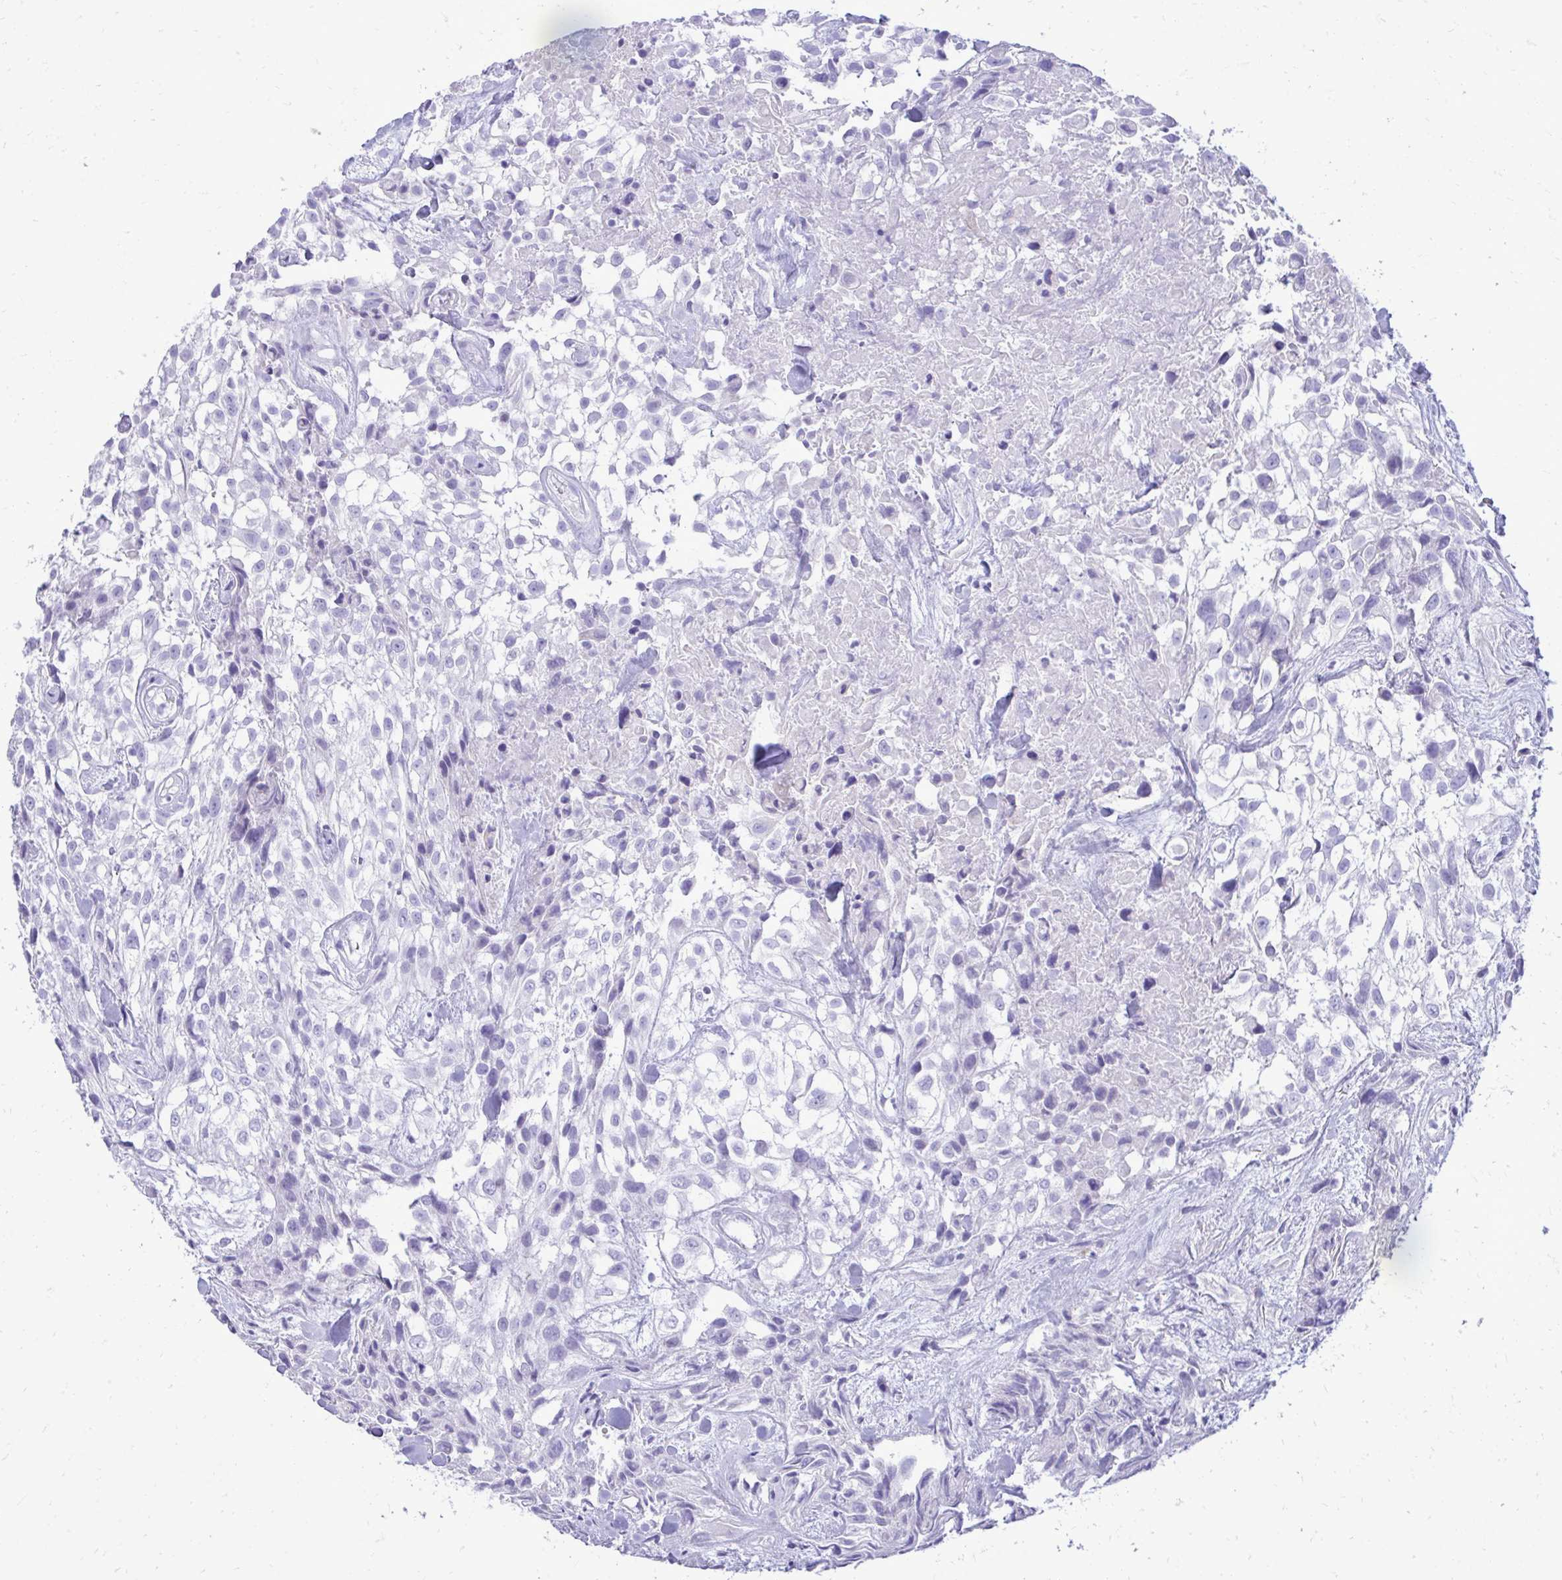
{"staining": {"intensity": "negative", "quantity": "none", "location": "none"}, "tissue": "urothelial cancer", "cell_type": "Tumor cells", "image_type": "cancer", "snomed": [{"axis": "morphology", "description": "Urothelial carcinoma, High grade"}, {"axis": "topography", "description": "Urinary bladder"}], "caption": "The histopathology image demonstrates no staining of tumor cells in urothelial cancer.", "gene": "ANKDD1B", "patient": {"sex": "male", "age": 56}}